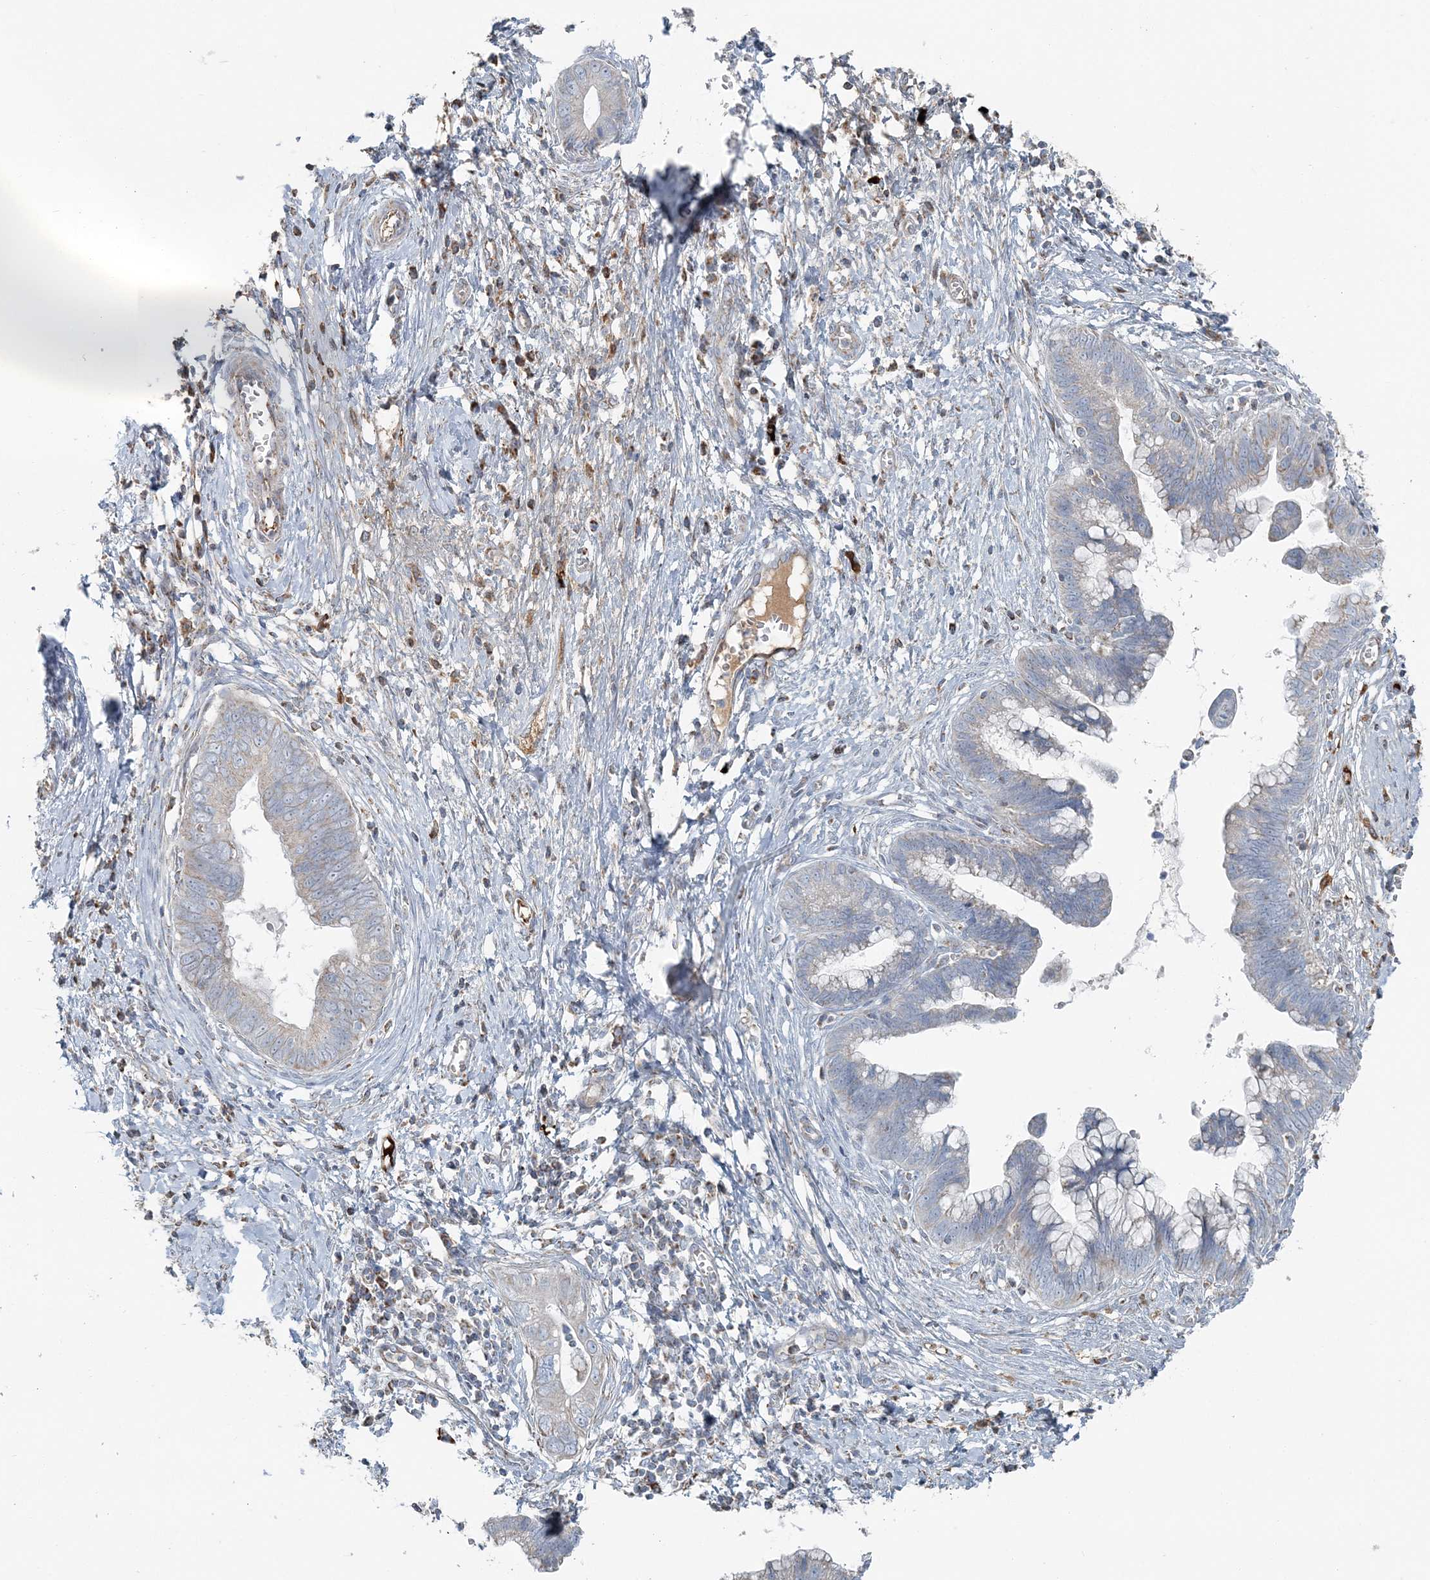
{"staining": {"intensity": "negative", "quantity": "none", "location": "none"}, "tissue": "cervical cancer", "cell_type": "Tumor cells", "image_type": "cancer", "snomed": [{"axis": "morphology", "description": "Adenocarcinoma, NOS"}, {"axis": "topography", "description": "Cervix"}], "caption": "This photomicrograph is of cervical cancer (adenocarcinoma) stained with immunohistochemistry (IHC) to label a protein in brown with the nuclei are counter-stained blue. There is no expression in tumor cells. Nuclei are stained in blue.", "gene": "SLC22A16", "patient": {"sex": "female", "age": 44}}